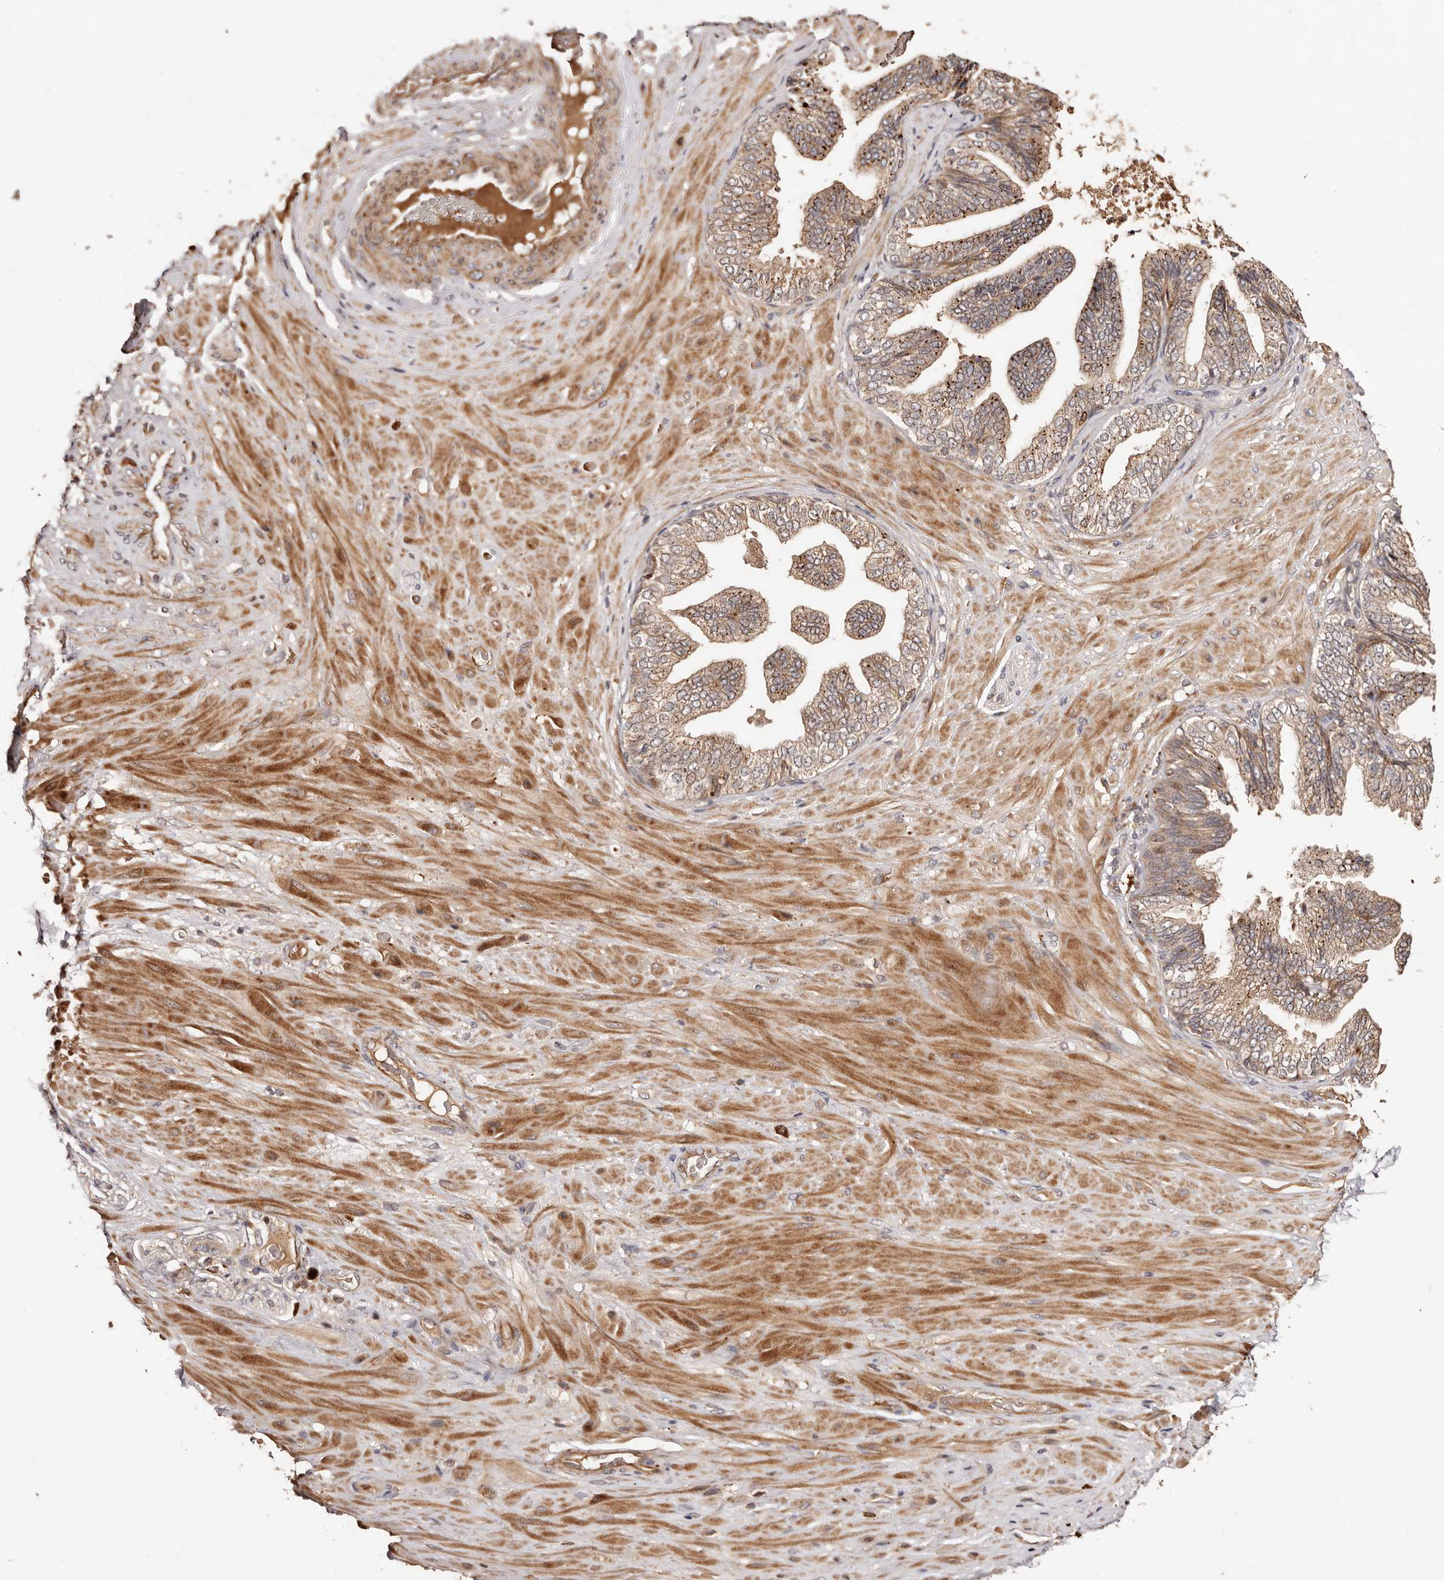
{"staining": {"intensity": "moderate", "quantity": ">75%", "location": "cytoplasmic/membranous,nuclear"}, "tissue": "adipose tissue", "cell_type": "Adipocytes", "image_type": "normal", "snomed": [{"axis": "morphology", "description": "Normal tissue, NOS"}, {"axis": "morphology", "description": "Adenocarcinoma, Low grade"}, {"axis": "topography", "description": "Prostate"}, {"axis": "topography", "description": "Peripheral nerve tissue"}], "caption": "An immunohistochemistry (IHC) micrograph of normal tissue is shown. Protein staining in brown highlights moderate cytoplasmic/membranous,nuclear positivity in adipose tissue within adipocytes.", "gene": "PTPN22", "patient": {"sex": "male", "age": 63}}